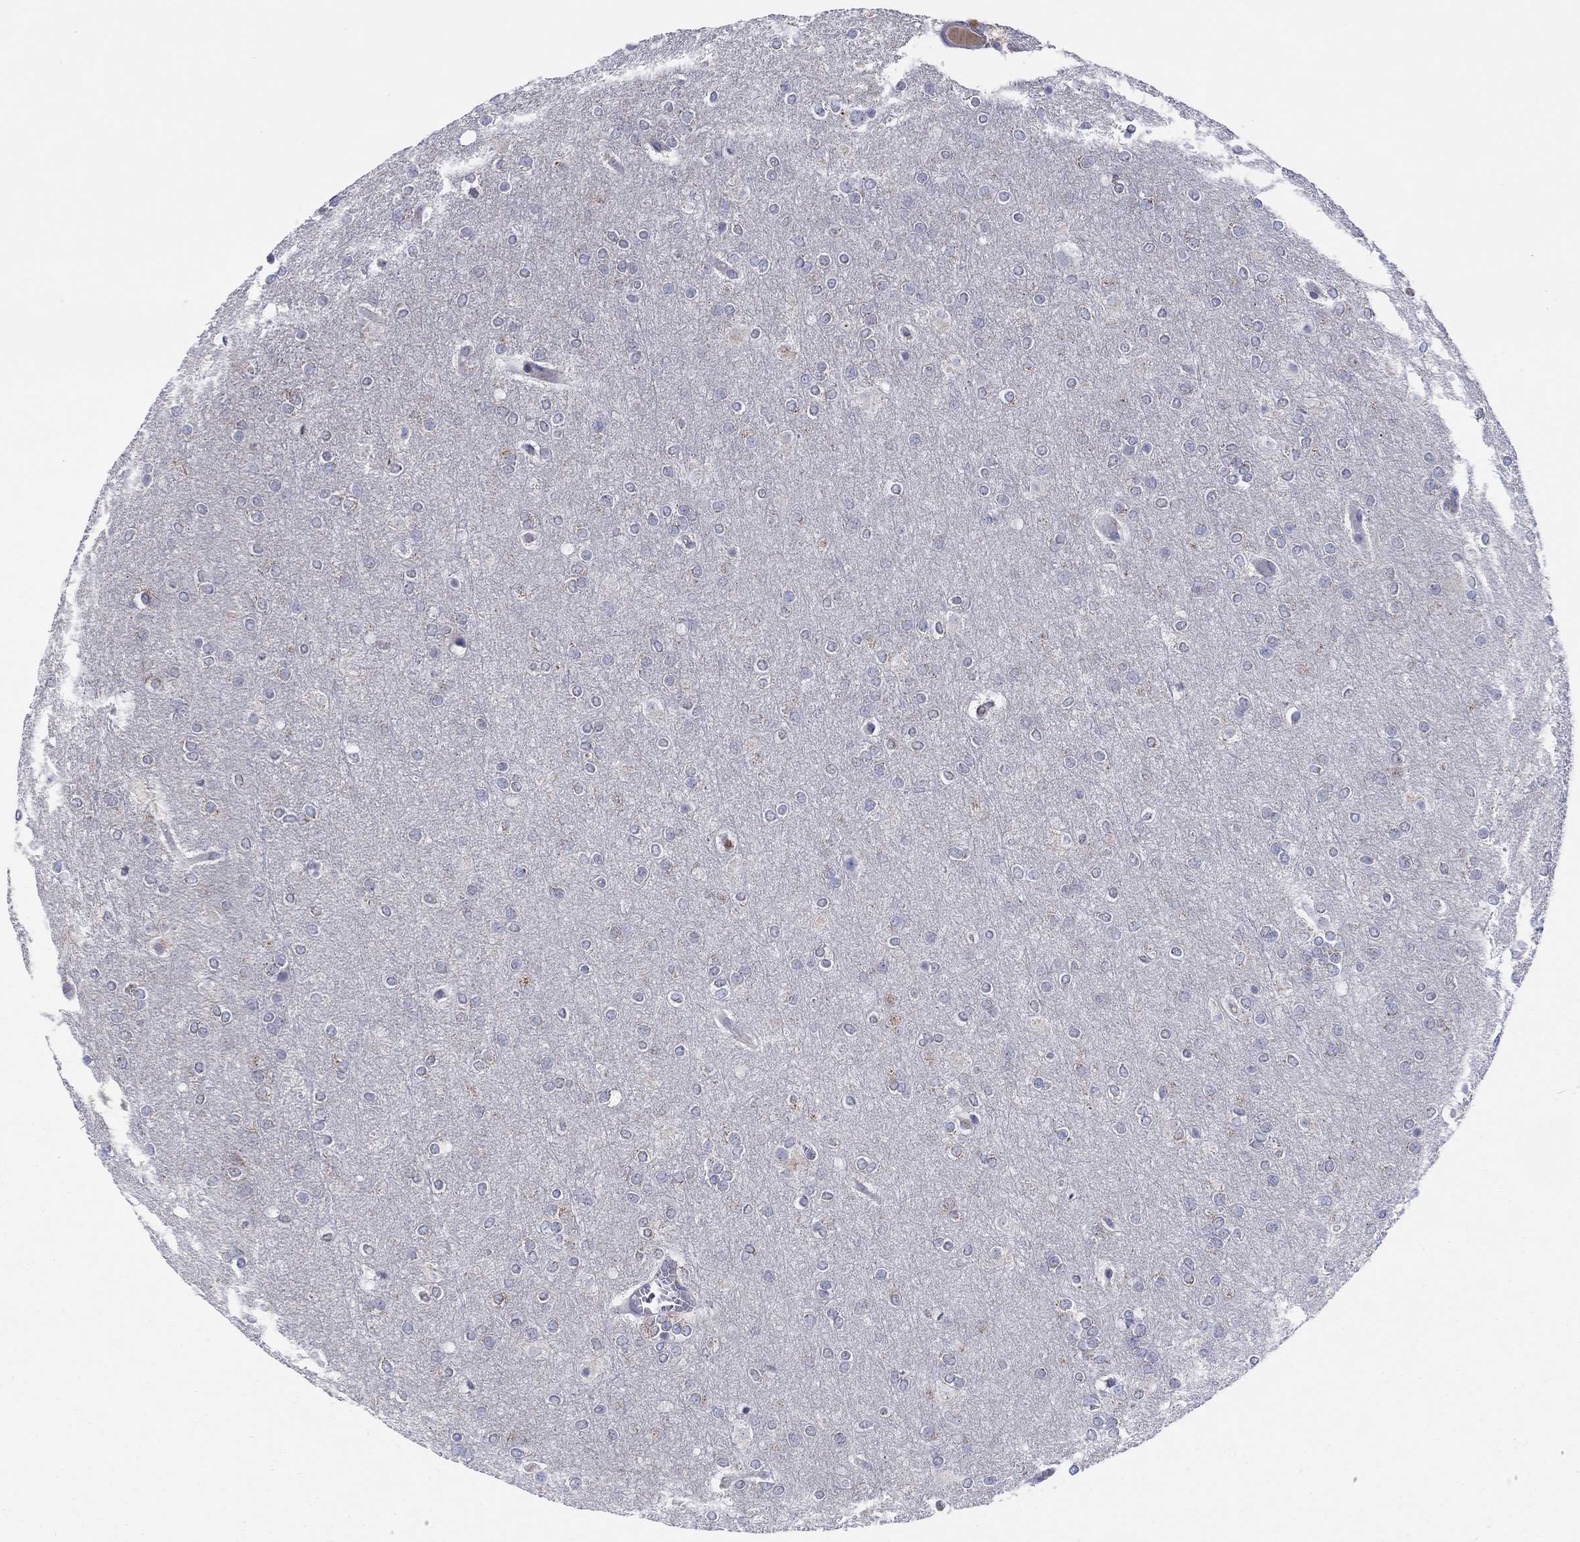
{"staining": {"intensity": "negative", "quantity": "none", "location": "none"}, "tissue": "glioma", "cell_type": "Tumor cells", "image_type": "cancer", "snomed": [{"axis": "morphology", "description": "Glioma, malignant, High grade"}, {"axis": "topography", "description": "Brain"}], "caption": "Immunohistochemical staining of glioma displays no significant expression in tumor cells.", "gene": "BCO2", "patient": {"sex": "female", "age": 61}}